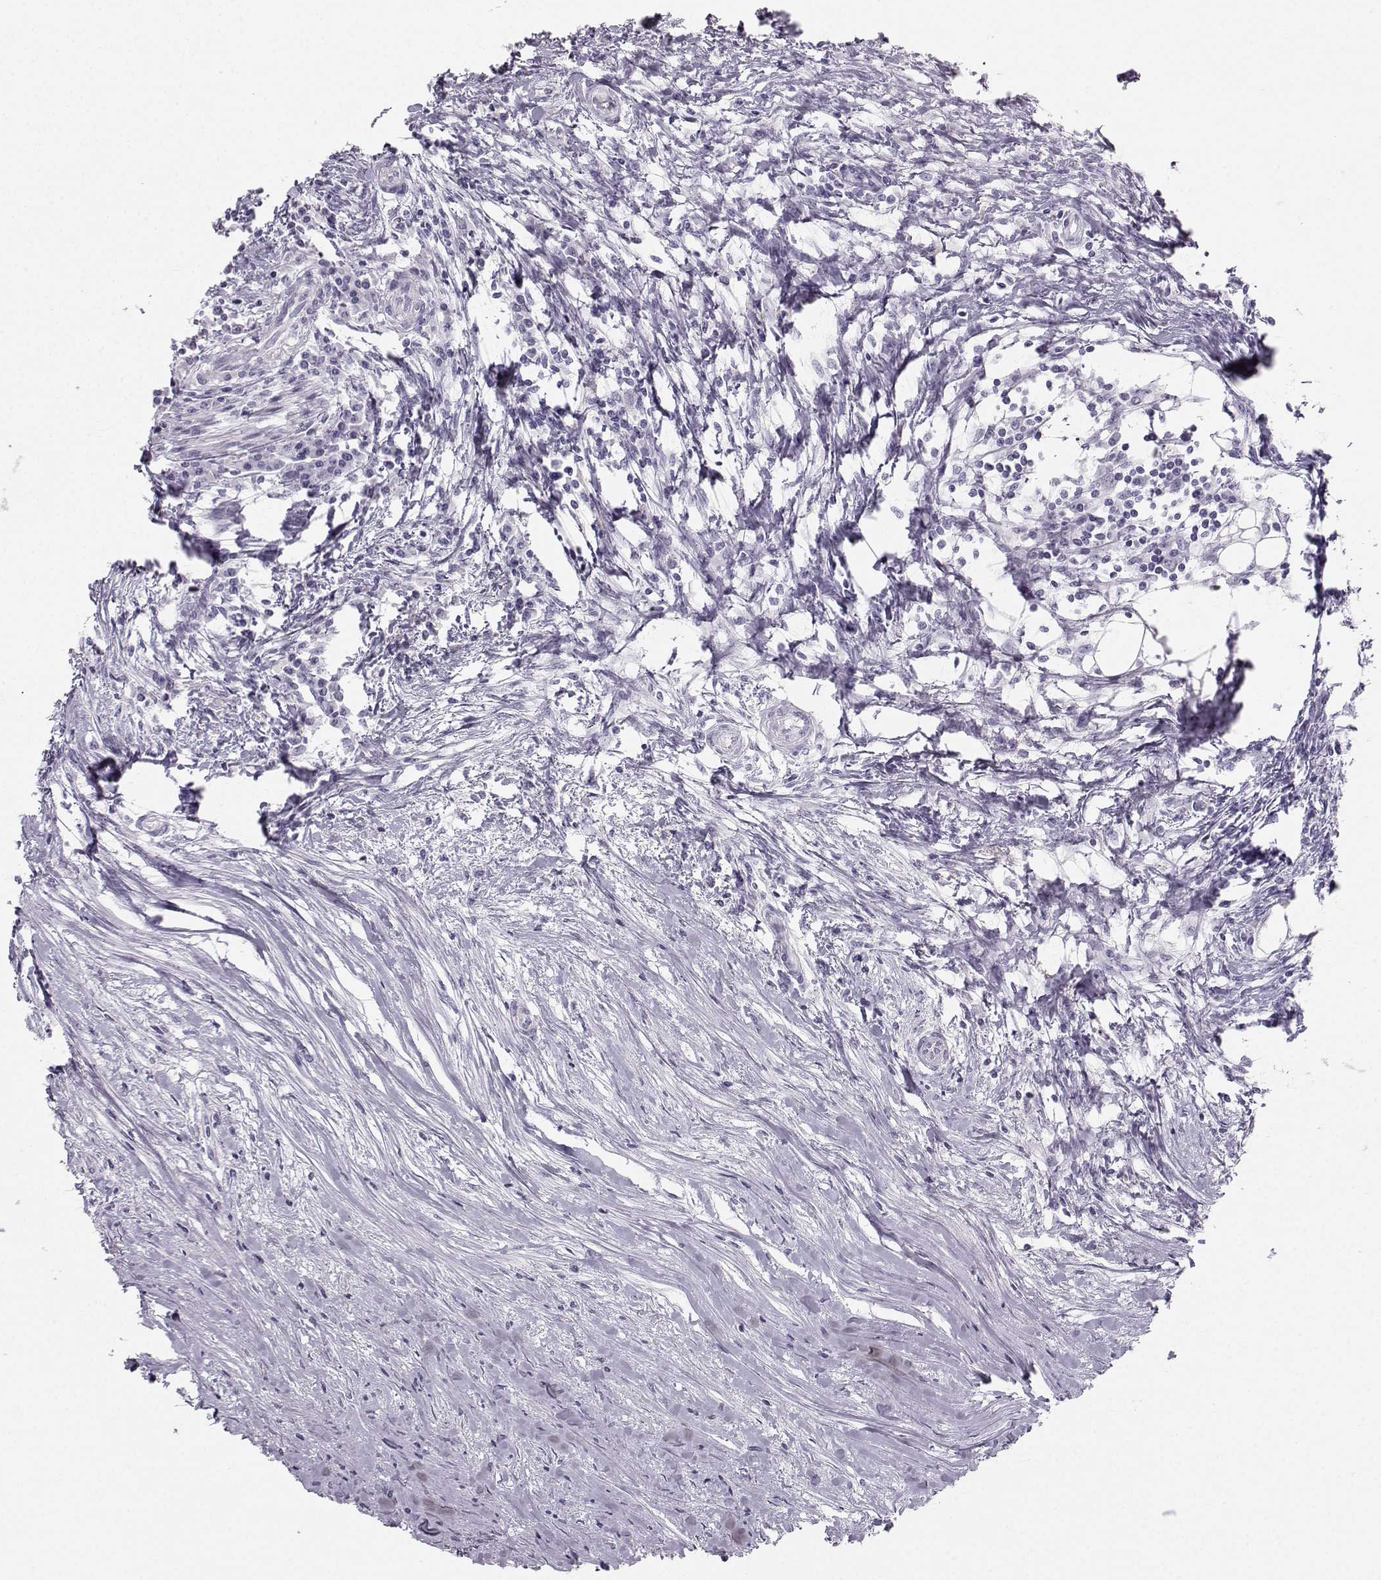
{"staining": {"intensity": "negative", "quantity": "none", "location": "none"}, "tissue": "colorectal cancer", "cell_type": "Tumor cells", "image_type": "cancer", "snomed": [{"axis": "morphology", "description": "Adenocarcinoma, NOS"}, {"axis": "topography", "description": "Colon"}], "caption": "This is an IHC histopathology image of human colorectal cancer. There is no staining in tumor cells.", "gene": "CASR", "patient": {"sex": "male", "age": 53}}